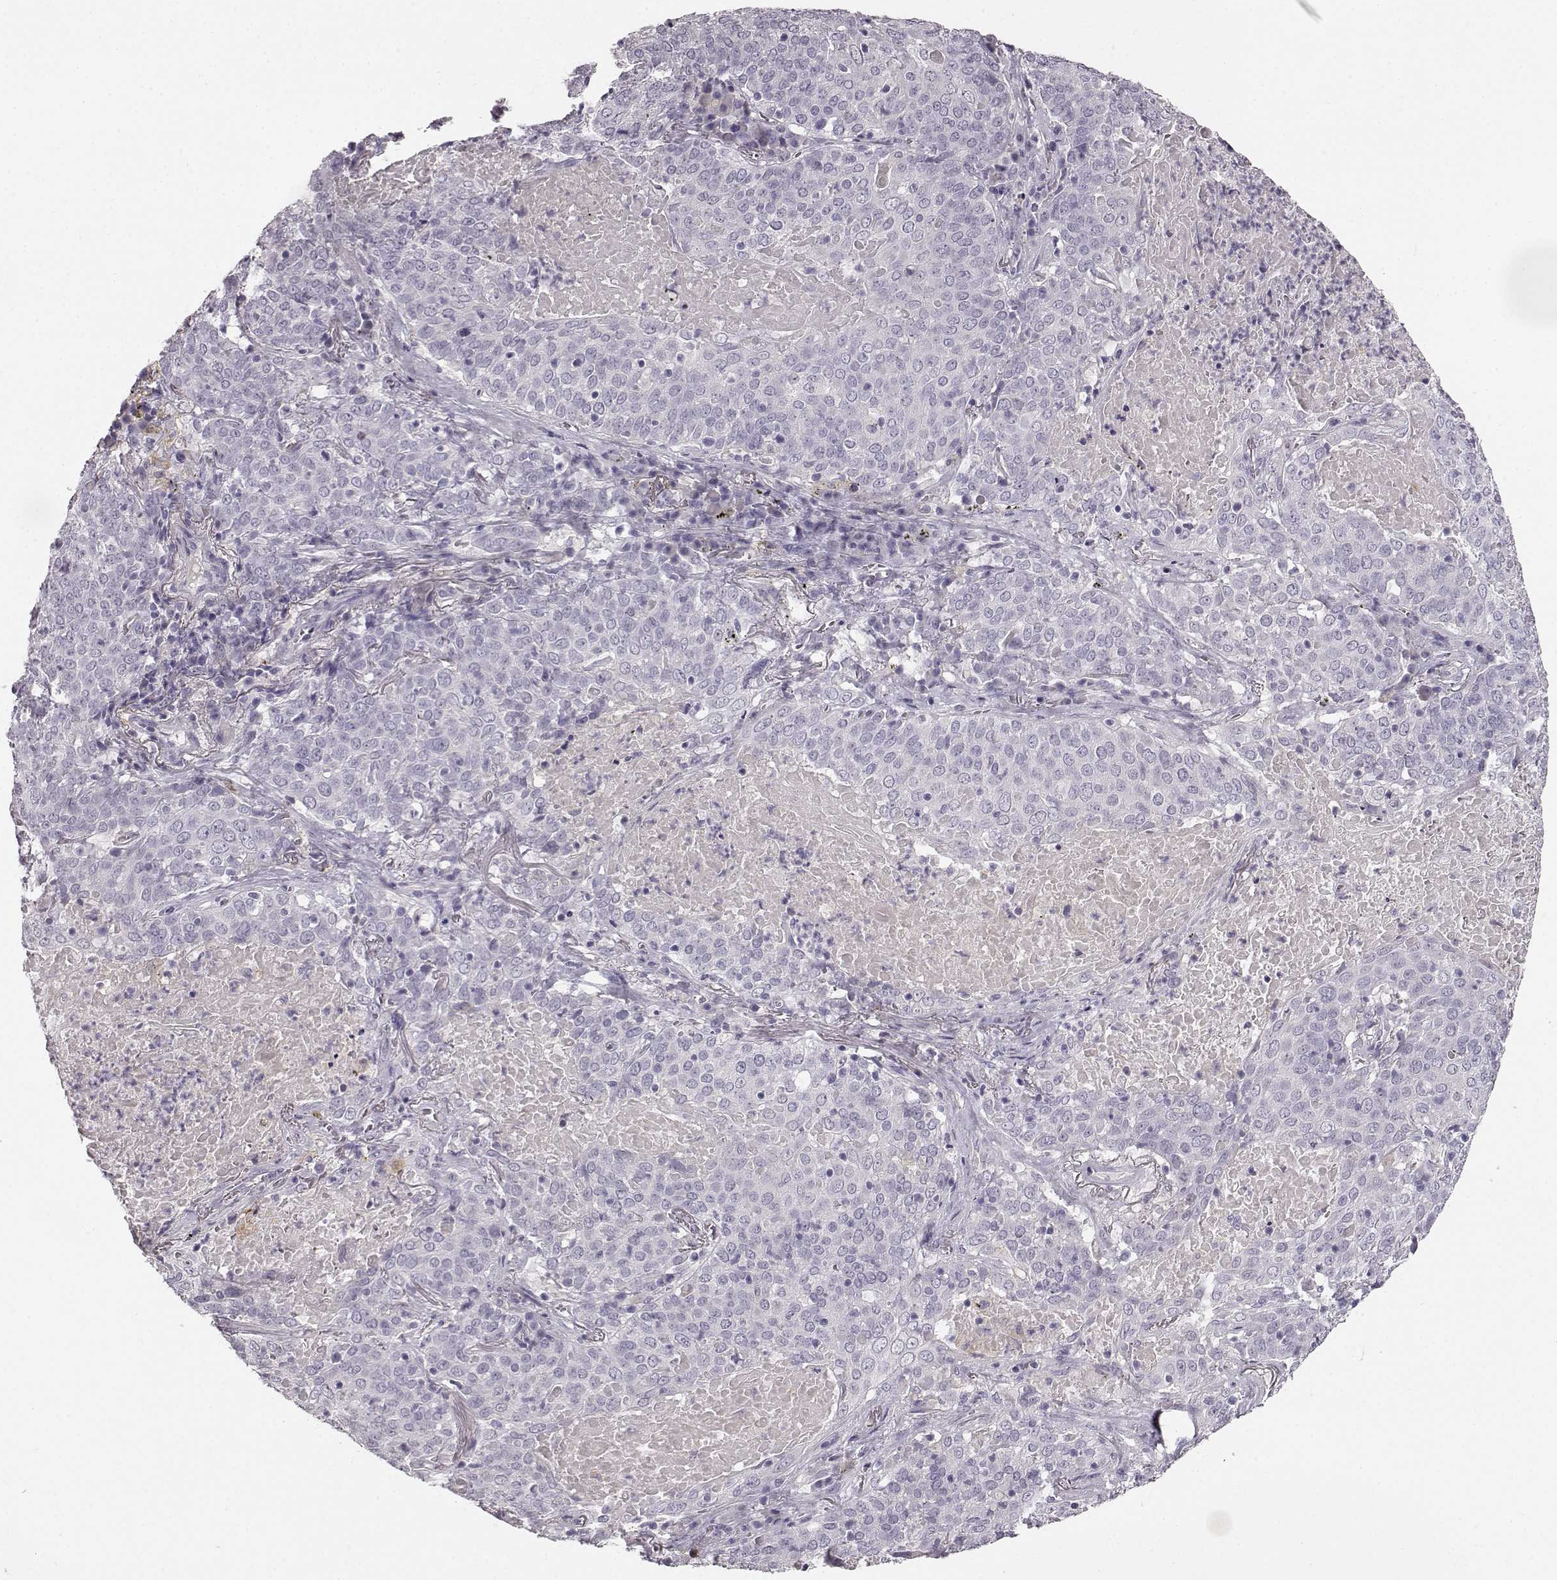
{"staining": {"intensity": "negative", "quantity": "none", "location": "none"}, "tissue": "lung cancer", "cell_type": "Tumor cells", "image_type": "cancer", "snomed": [{"axis": "morphology", "description": "Squamous cell carcinoma, NOS"}, {"axis": "topography", "description": "Lung"}], "caption": "High power microscopy micrograph of an immunohistochemistry (IHC) histopathology image of lung cancer (squamous cell carcinoma), revealing no significant staining in tumor cells.", "gene": "KIAA0319", "patient": {"sex": "male", "age": 82}}